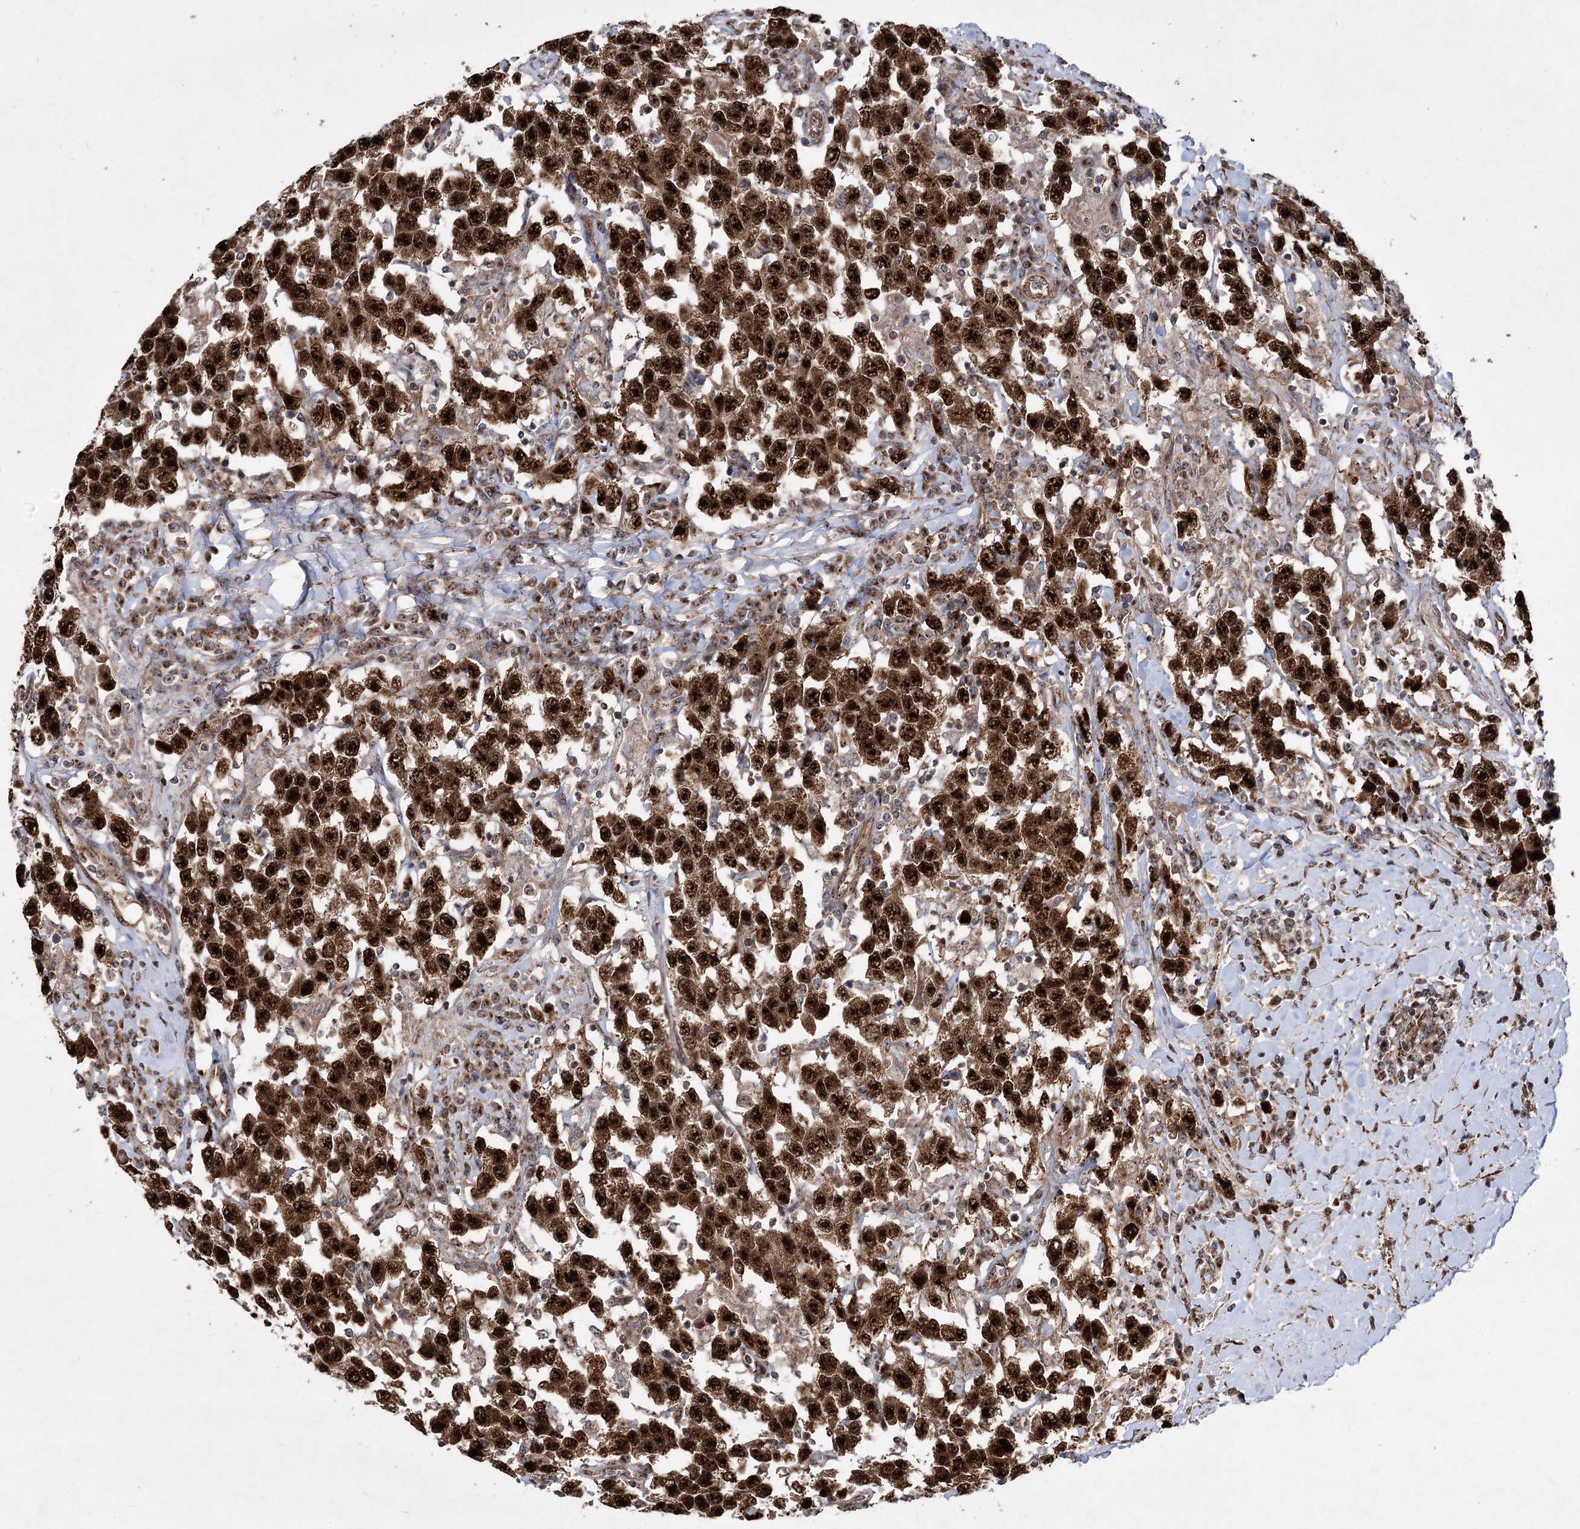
{"staining": {"intensity": "strong", "quantity": ">75%", "location": "nuclear"}, "tissue": "testis cancer", "cell_type": "Tumor cells", "image_type": "cancer", "snomed": [{"axis": "morphology", "description": "Seminoma, NOS"}, {"axis": "topography", "description": "Testis"}], "caption": "Immunohistochemical staining of seminoma (testis) shows strong nuclear protein staining in approximately >75% of tumor cells.", "gene": "SERINC5", "patient": {"sex": "male", "age": 41}}